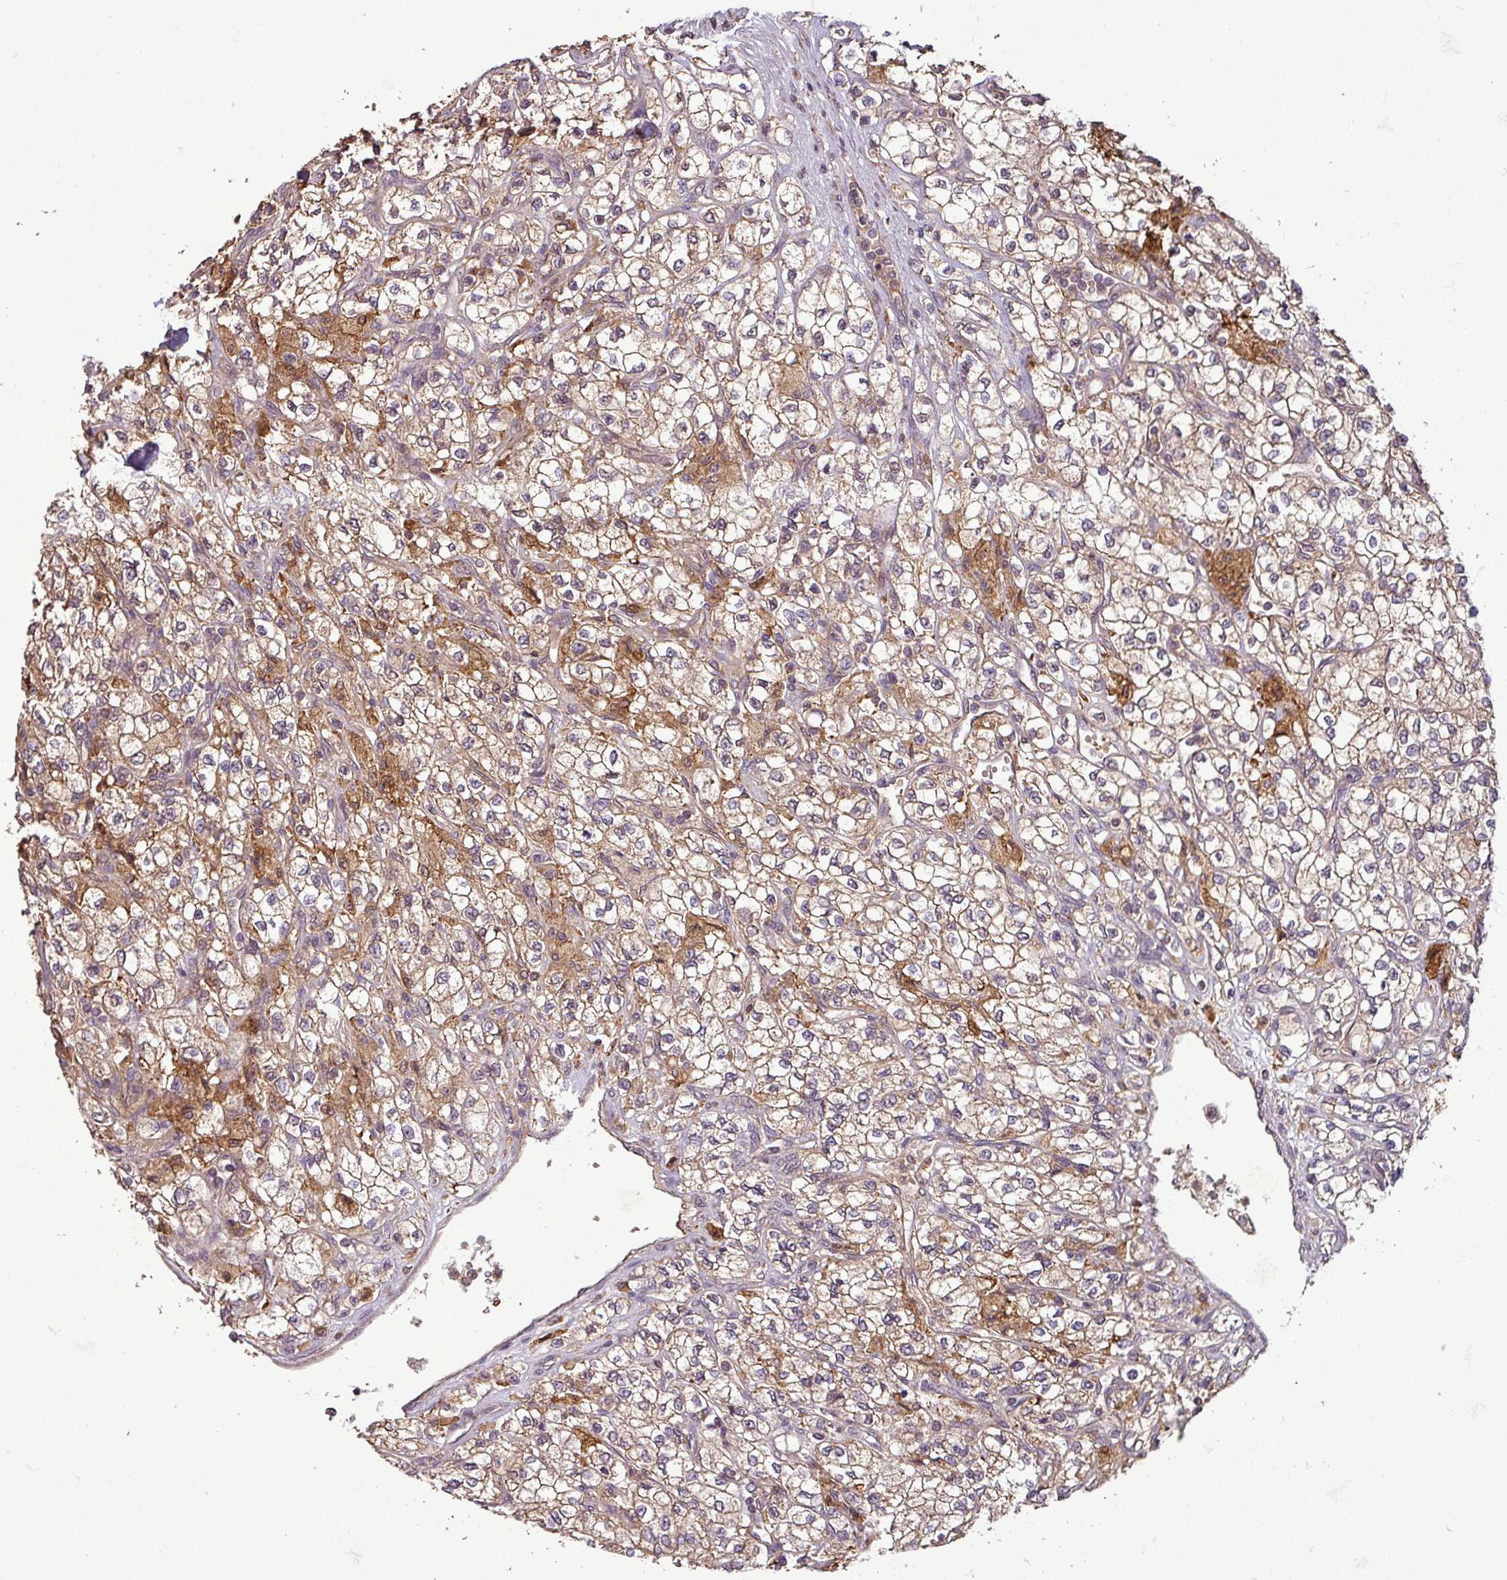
{"staining": {"intensity": "moderate", "quantity": ">75%", "location": "cytoplasmic/membranous"}, "tissue": "renal cancer", "cell_type": "Tumor cells", "image_type": "cancer", "snomed": [{"axis": "morphology", "description": "Adenocarcinoma, NOS"}, {"axis": "topography", "description": "Kidney"}], "caption": "IHC of renal cancer demonstrates medium levels of moderate cytoplasmic/membranous staining in about >75% of tumor cells.", "gene": "NT5C3A", "patient": {"sex": "male", "age": 80}}